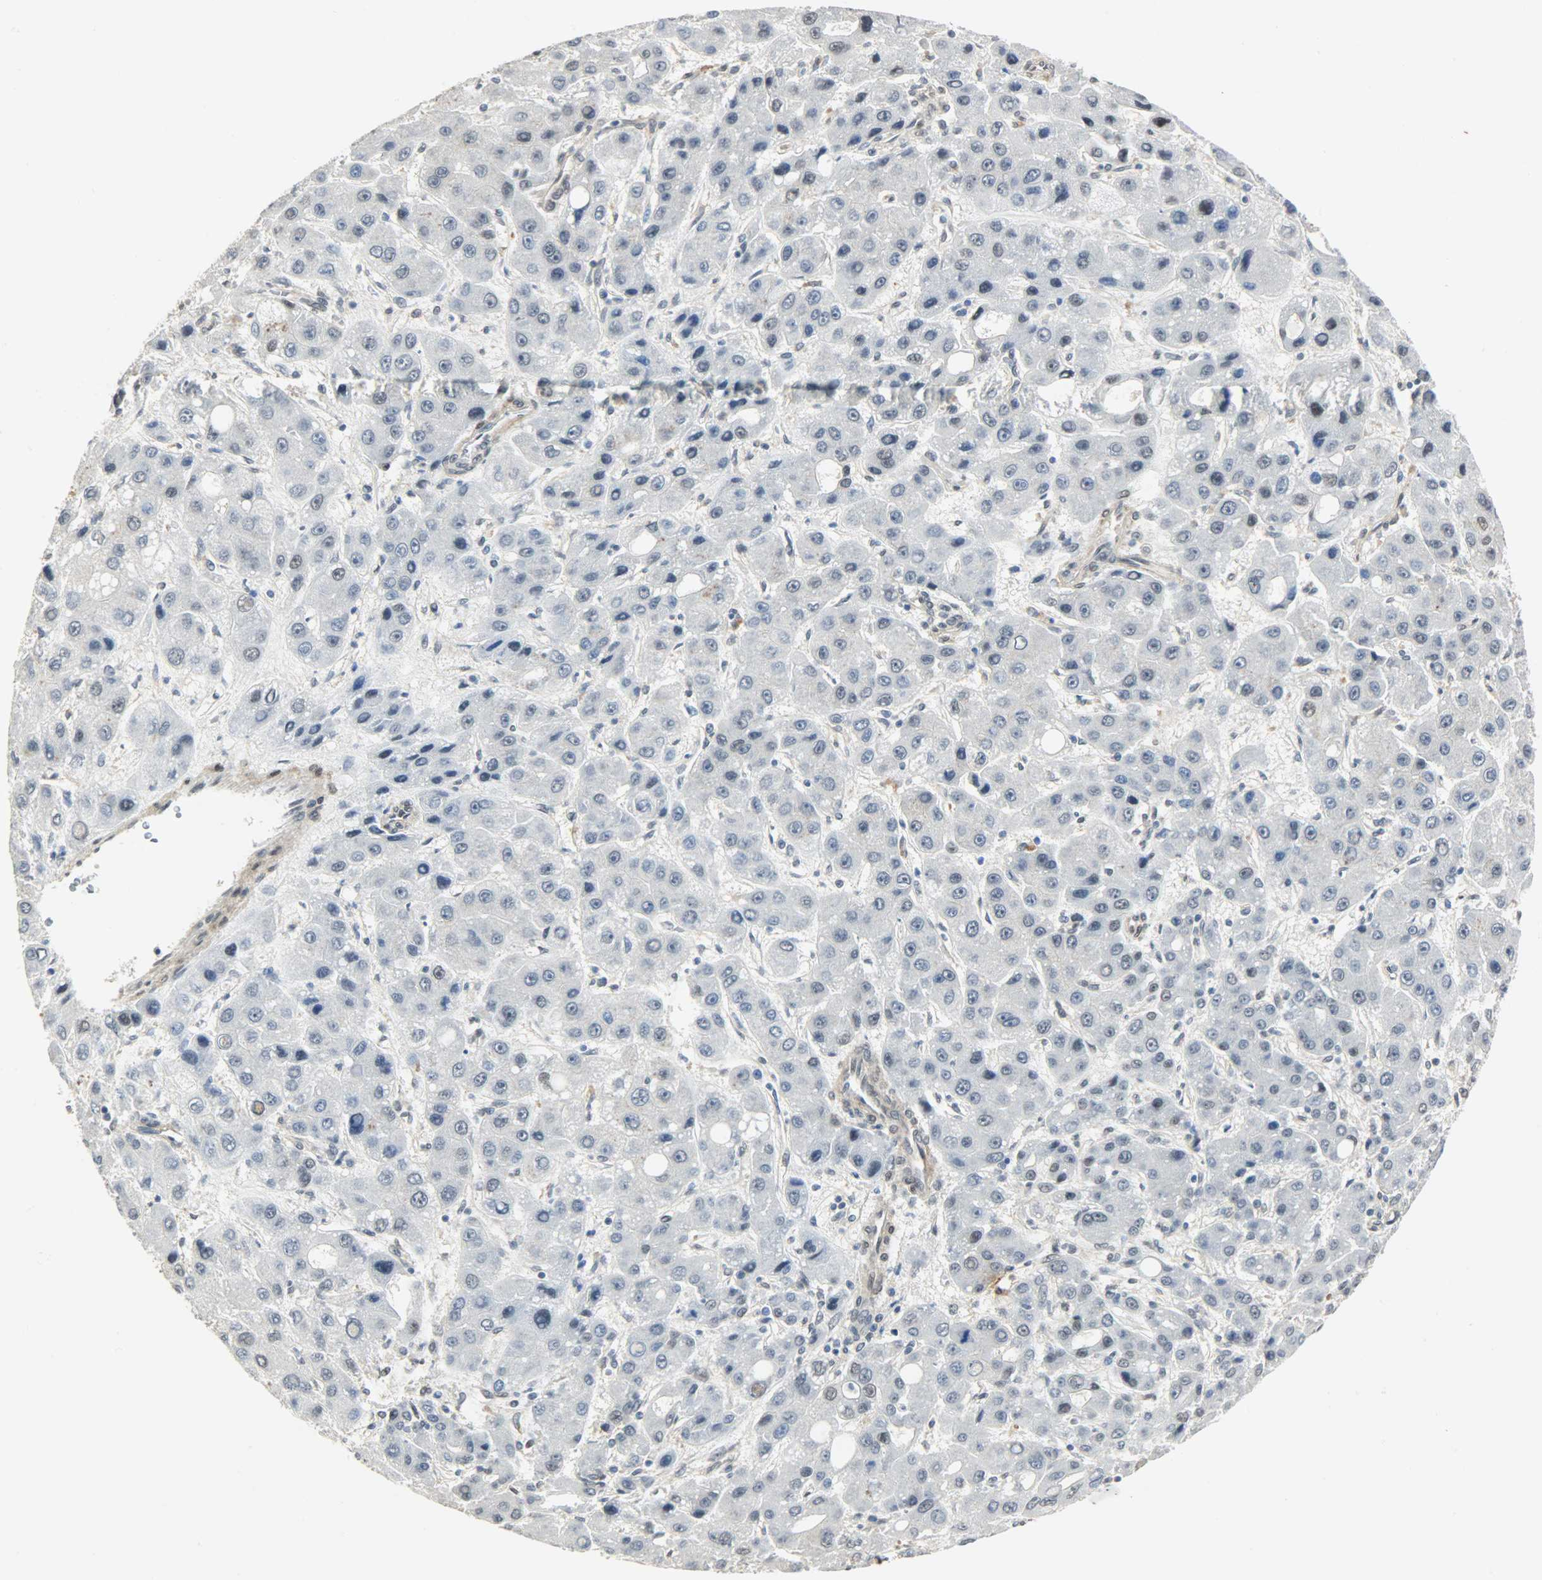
{"staining": {"intensity": "weak", "quantity": "<25%", "location": "nuclear"}, "tissue": "liver cancer", "cell_type": "Tumor cells", "image_type": "cancer", "snomed": [{"axis": "morphology", "description": "Carcinoma, Hepatocellular, NOS"}, {"axis": "topography", "description": "Liver"}], "caption": "This micrograph is of liver hepatocellular carcinoma stained with immunohistochemistry to label a protein in brown with the nuclei are counter-stained blue. There is no staining in tumor cells.", "gene": "NPEPL1", "patient": {"sex": "male", "age": 55}}